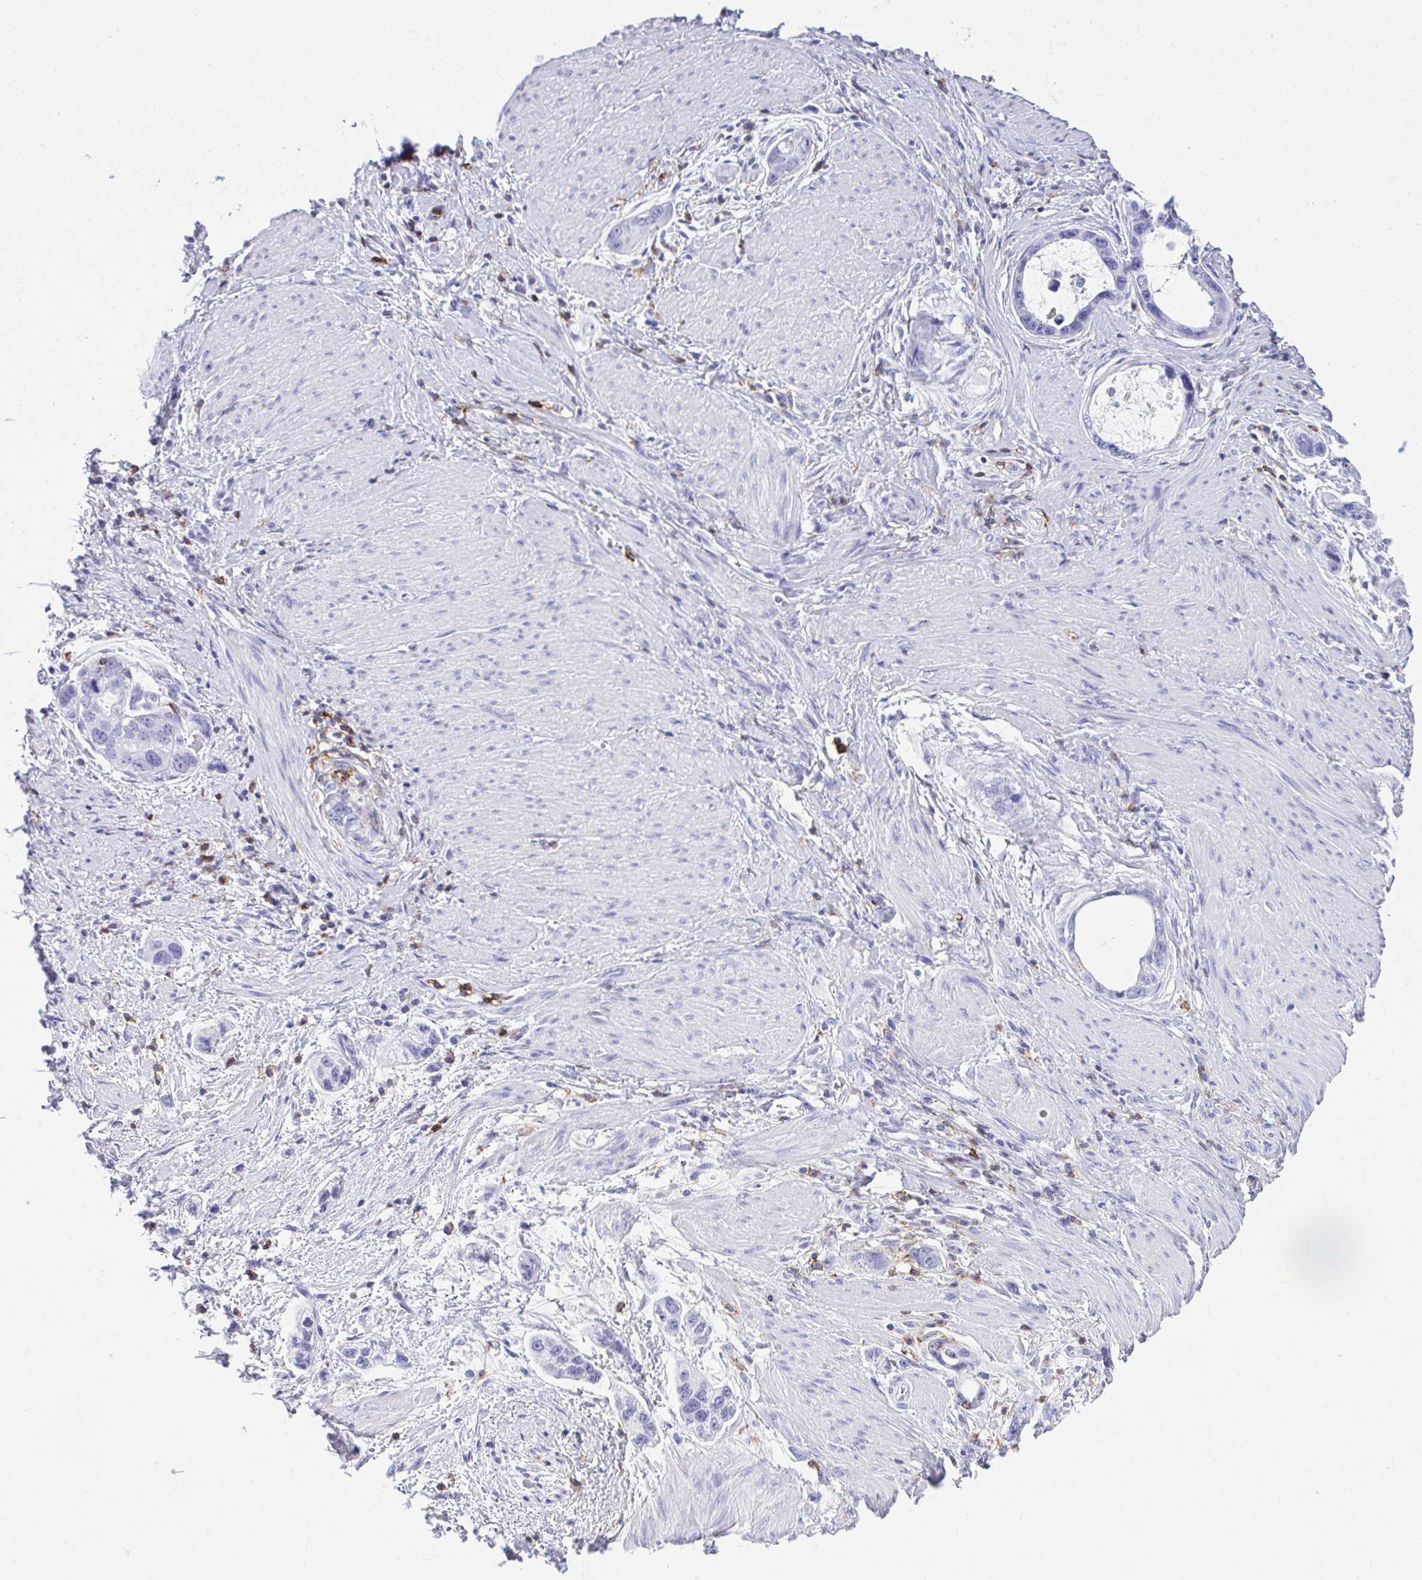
{"staining": {"intensity": "negative", "quantity": "none", "location": "none"}, "tissue": "stomach cancer", "cell_type": "Tumor cells", "image_type": "cancer", "snomed": [{"axis": "morphology", "description": "Adenocarcinoma, NOS"}, {"axis": "topography", "description": "Stomach, lower"}], "caption": "Immunohistochemical staining of stomach cancer (adenocarcinoma) reveals no significant staining in tumor cells.", "gene": "SPN", "patient": {"sex": "female", "age": 93}}